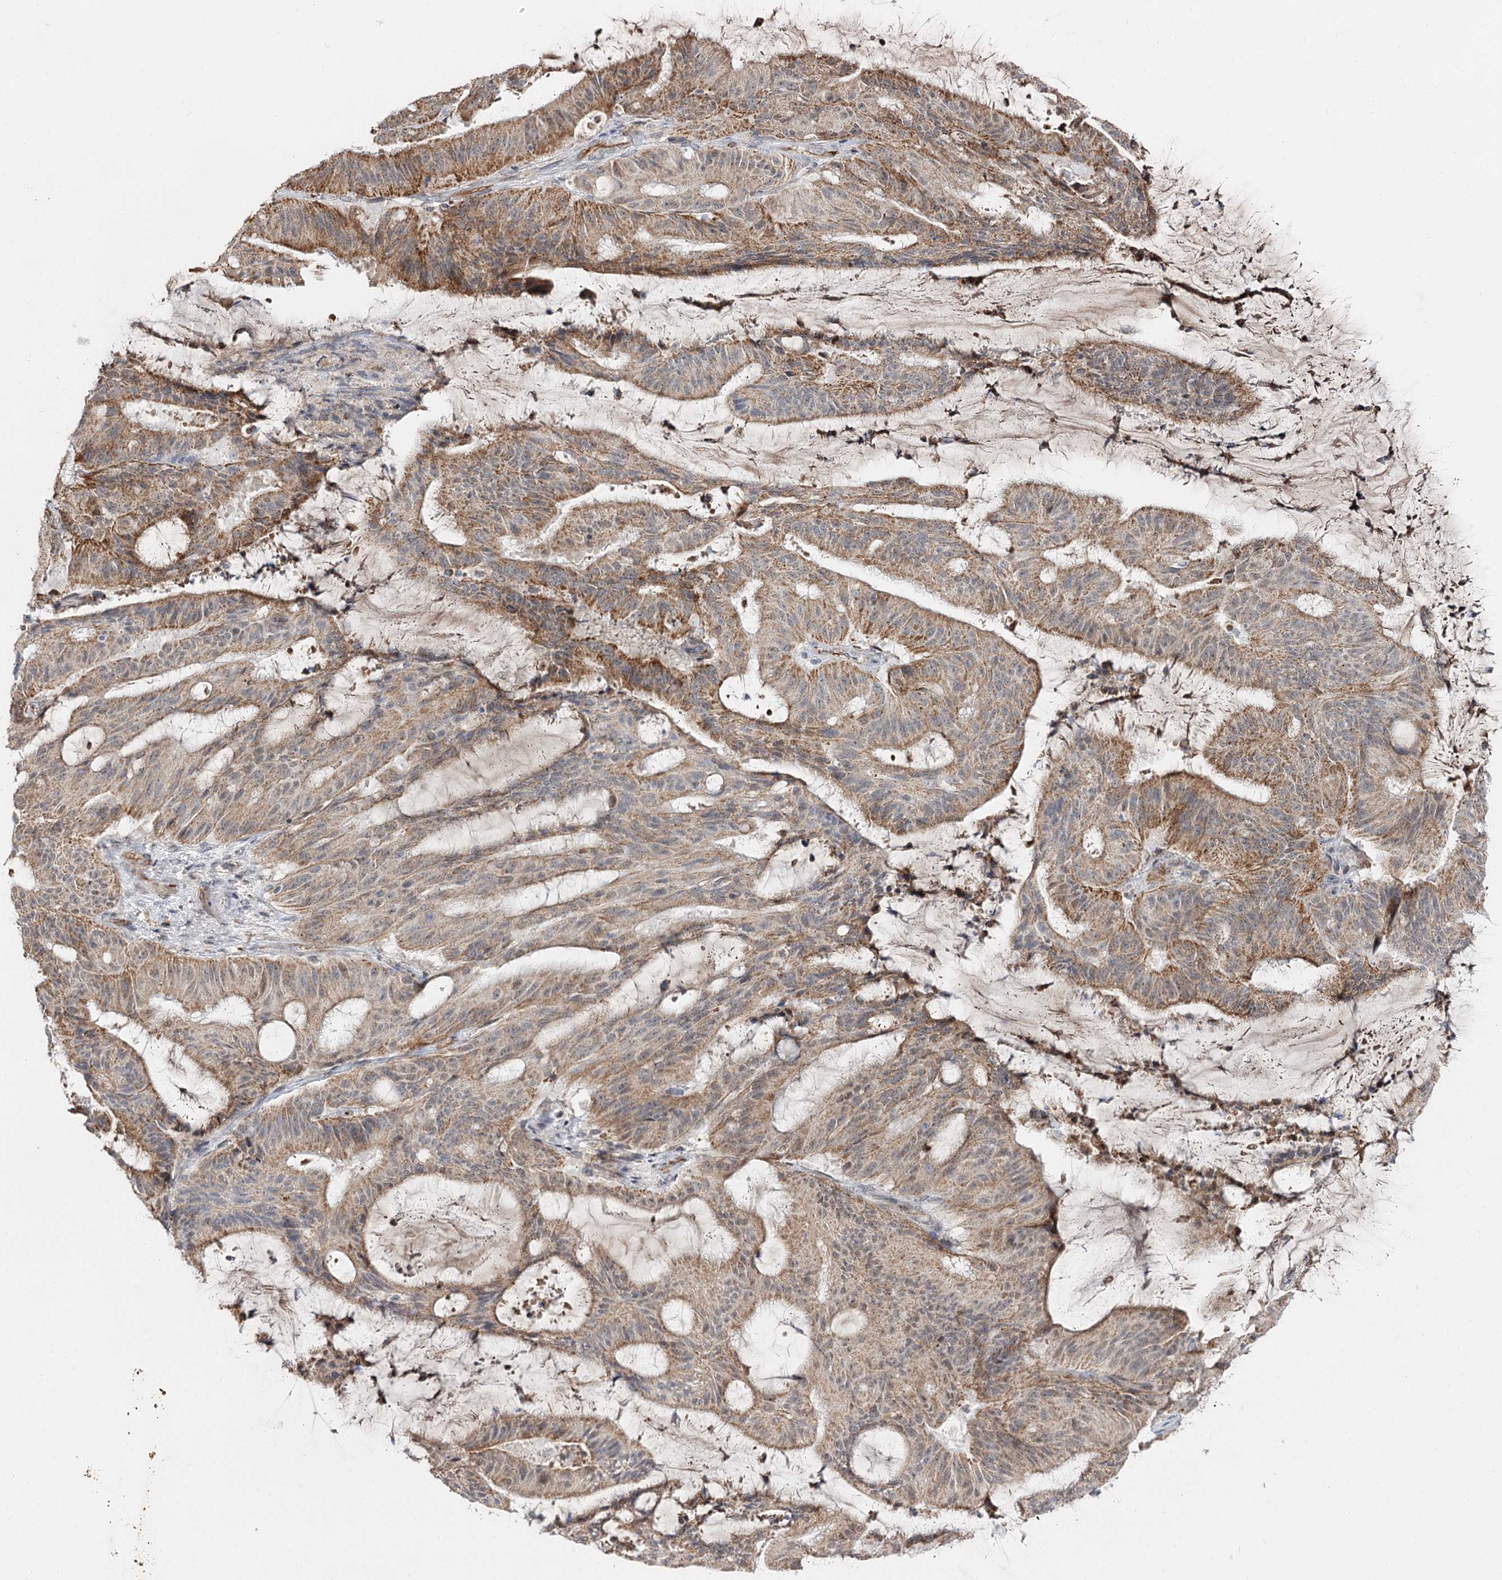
{"staining": {"intensity": "moderate", "quantity": "25%-75%", "location": "cytoplasmic/membranous"}, "tissue": "liver cancer", "cell_type": "Tumor cells", "image_type": "cancer", "snomed": [{"axis": "morphology", "description": "Normal tissue, NOS"}, {"axis": "morphology", "description": "Cholangiocarcinoma"}, {"axis": "topography", "description": "Liver"}, {"axis": "topography", "description": "Peripheral nerve tissue"}], "caption": "Immunohistochemical staining of human liver cholangiocarcinoma displays moderate cytoplasmic/membranous protein positivity in about 25%-75% of tumor cells. (Brightfield microscopy of DAB IHC at high magnification).", "gene": "CBR4", "patient": {"sex": "female", "age": 73}}